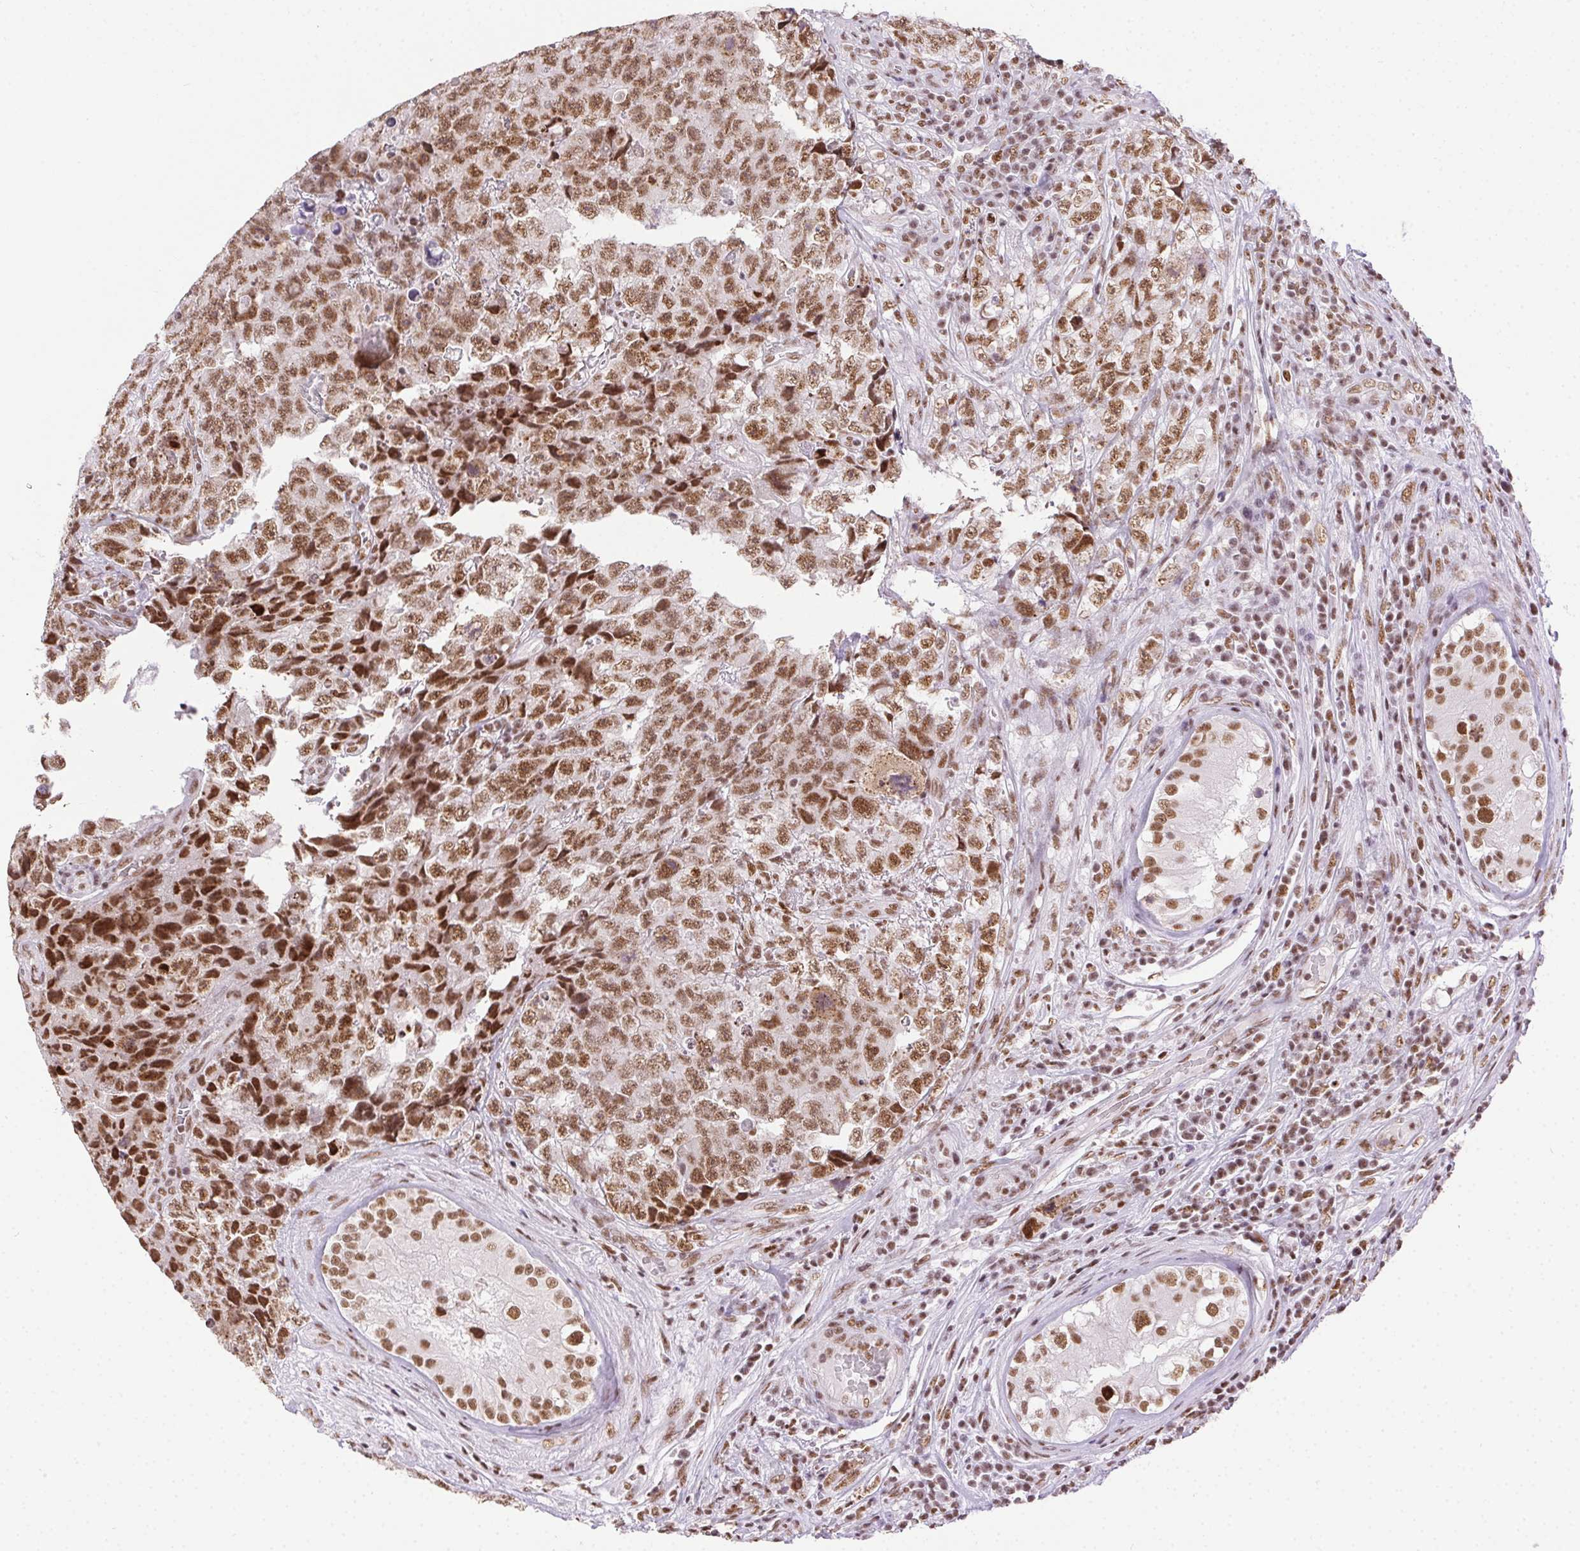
{"staining": {"intensity": "moderate", "quantity": ">75%", "location": "nuclear"}, "tissue": "testis cancer", "cell_type": "Tumor cells", "image_type": "cancer", "snomed": [{"axis": "morphology", "description": "Carcinoma, Embryonal, NOS"}, {"axis": "topography", "description": "Testis"}], "caption": "This micrograph exhibits immunohistochemistry staining of human testis cancer (embryonal carcinoma), with medium moderate nuclear positivity in about >75% of tumor cells.", "gene": "TRA2B", "patient": {"sex": "male", "age": 18}}